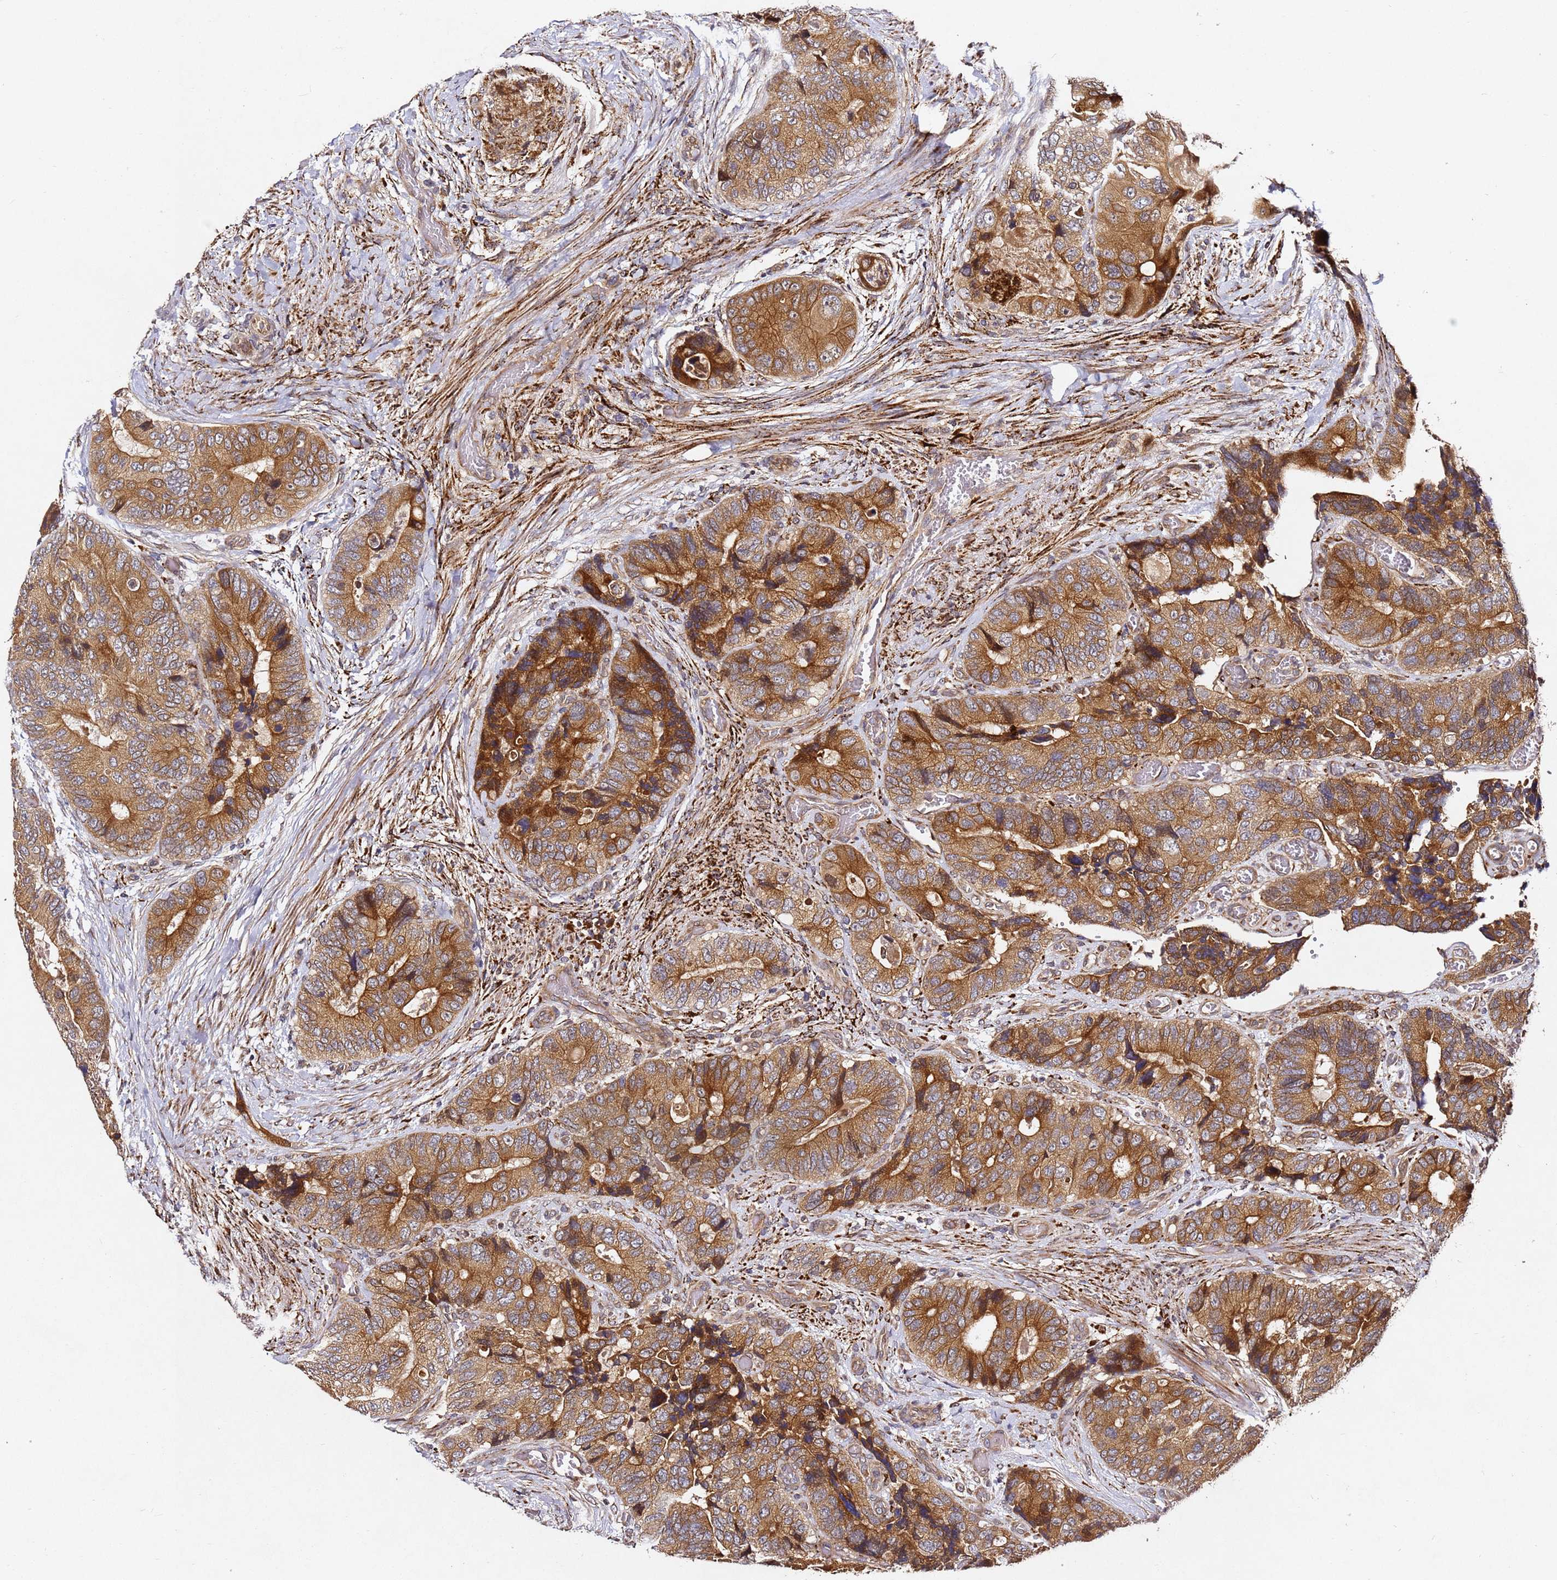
{"staining": {"intensity": "strong", "quantity": "25%-75%", "location": "cytoplasmic/membranous"}, "tissue": "colorectal cancer", "cell_type": "Tumor cells", "image_type": "cancer", "snomed": [{"axis": "morphology", "description": "Adenocarcinoma, NOS"}, {"axis": "topography", "description": "Colon"}], "caption": "Immunohistochemical staining of human colorectal cancer (adenocarcinoma) shows high levels of strong cytoplasmic/membranous staining in about 25%-75% of tumor cells.", "gene": "ALG11", "patient": {"sex": "male", "age": 84}}